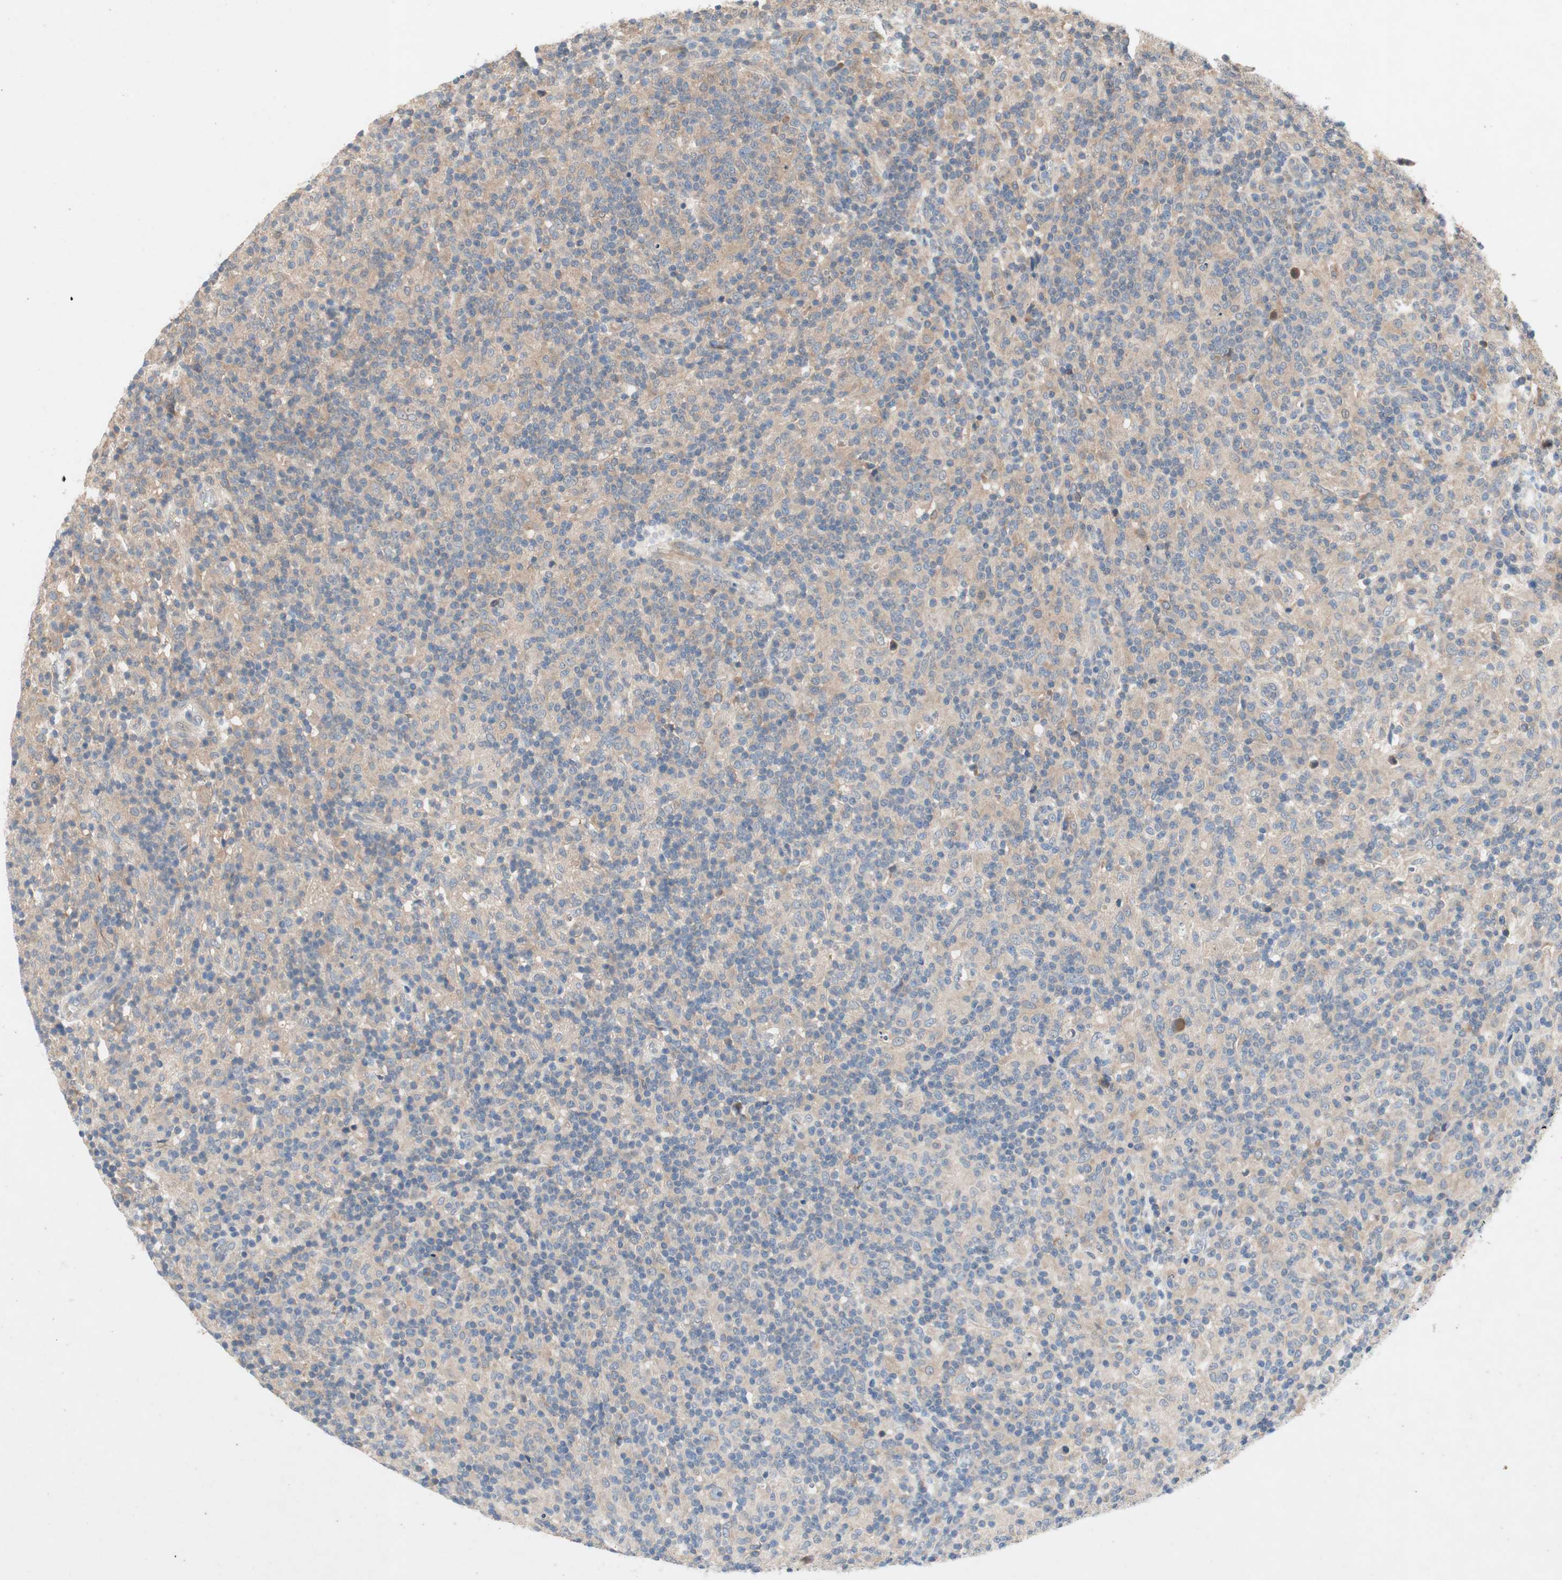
{"staining": {"intensity": "weak", "quantity": "25%-75%", "location": "cytoplasmic/membranous"}, "tissue": "lymphoma", "cell_type": "Tumor cells", "image_type": "cancer", "snomed": [{"axis": "morphology", "description": "Hodgkin's disease, NOS"}, {"axis": "topography", "description": "Lymph node"}], "caption": "Immunohistochemistry (IHC) image of neoplastic tissue: human lymphoma stained using immunohistochemistry shows low levels of weak protein expression localized specifically in the cytoplasmic/membranous of tumor cells, appearing as a cytoplasmic/membranous brown color.", "gene": "NCLN", "patient": {"sex": "male", "age": 70}}